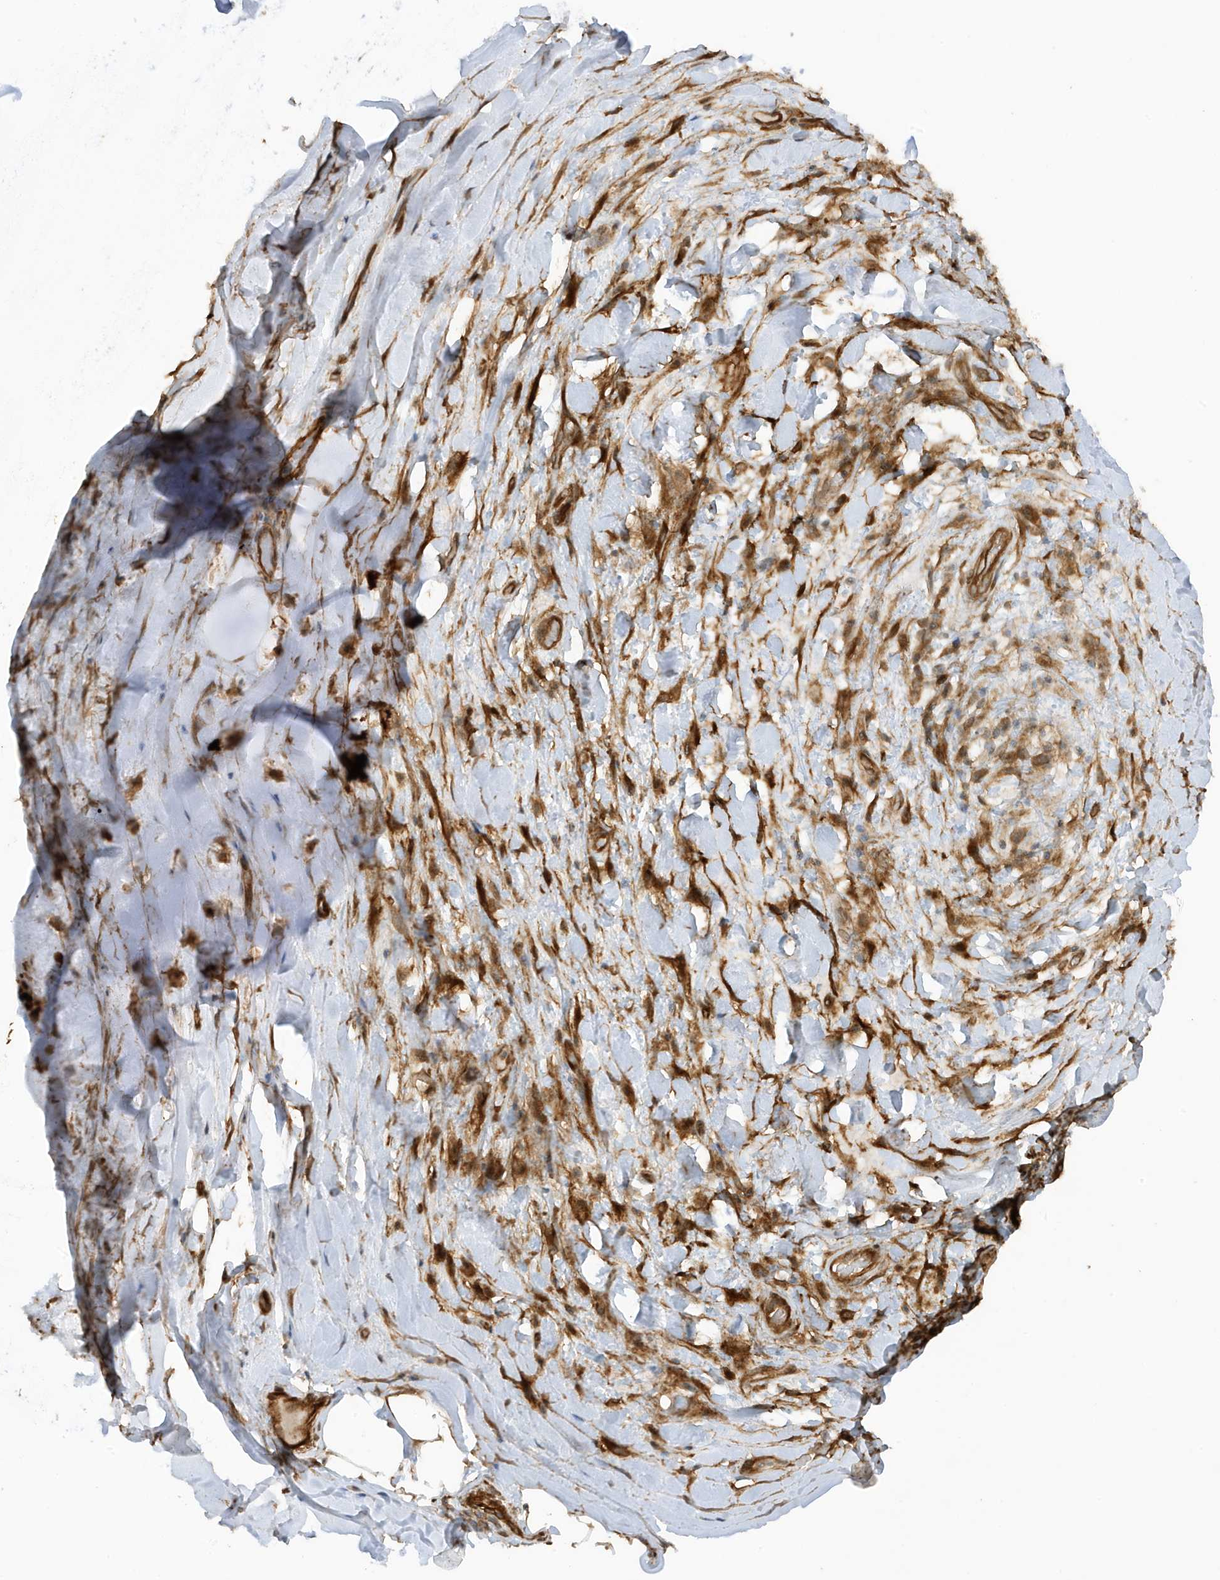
{"staining": {"intensity": "weak", "quantity": ">75%", "location": "cytoplasmic/membranous"}, "tissue": "adipose tissue", "cell_type": "Adipocytes", "image_type": "normal", "snomed": [{"axis": "morphology", "description": "Normal tissue, NOS"}, {"axis": "morphology", "description": "Squamous cell carcinoma, NOS"}, {"axis": "topography", "description": "Lymph node"}, {"axis": "topography", "description": "Bronchus"}, {"axis": "topography", "description": "Lung"}], "caption": "High-power microscopy captured an IHC histopathology image of normal adipose tissue, revealing weak cytoplasmic/membranous staining in approximately >75% of adipocytes. (brown staining indicates protein expression, while blue staining denotes nuclei).", "gene": "CDC42EP3", "patient": {"sex": "male", "age": 66}}